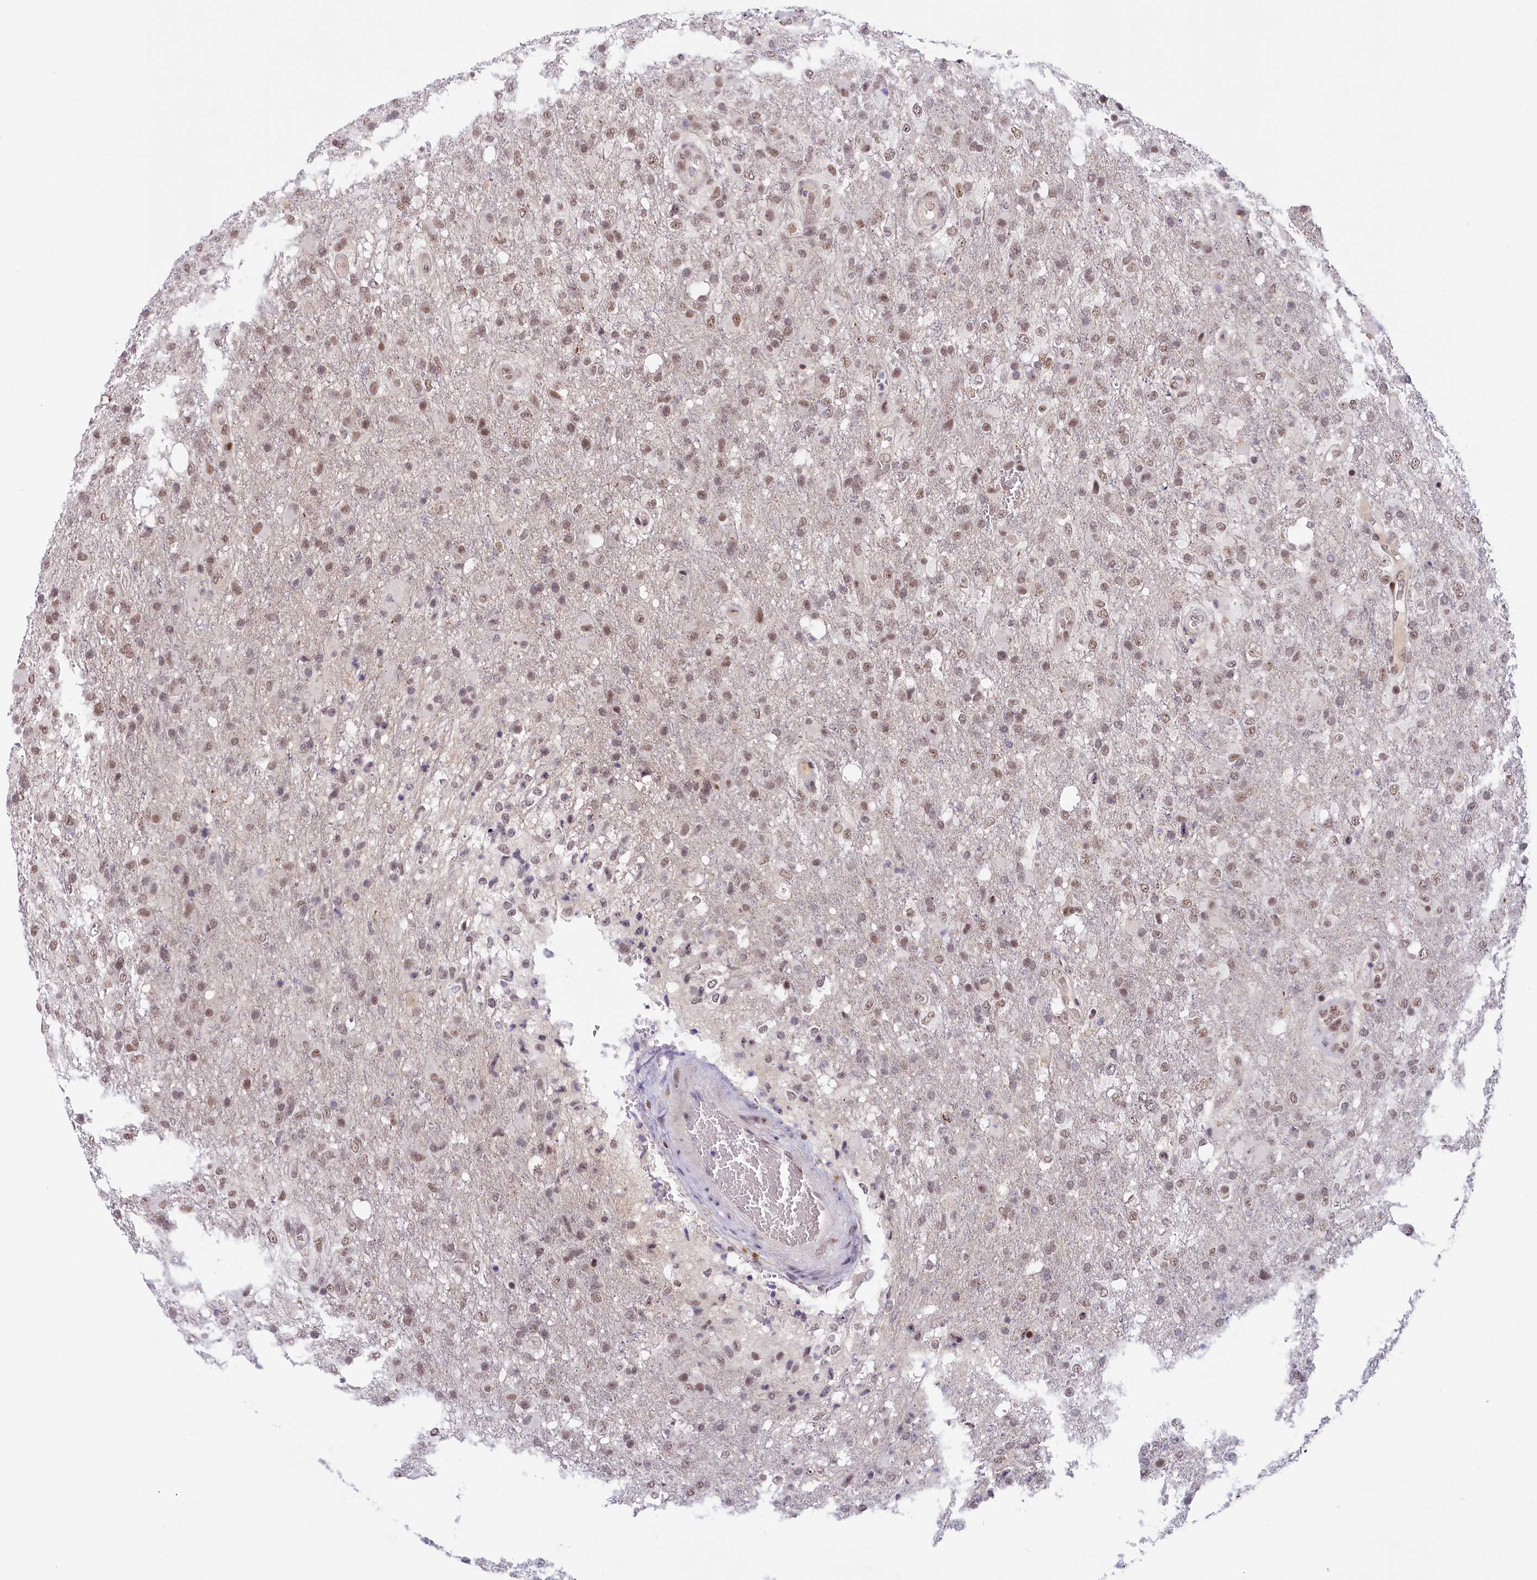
{"staining": {"intensity": "moderate", "quantity": ">75%", "location": "nuclear"}, "tissue": "glioma", "cell_type": "Tumor cells", "image_type": "cancer", "snomed": [{"axis": "morphology", "description": "Glioma, malignant, High grade"}, {"axis": "topography", "description": "Brain"}], "caption": "Malignant glioma (high-grade) tissue demonstrates moderate nuclear staining in about >75% of tumor cells", "gene": "SEC31B", "patient": {"sex": "female", "age": 74}}